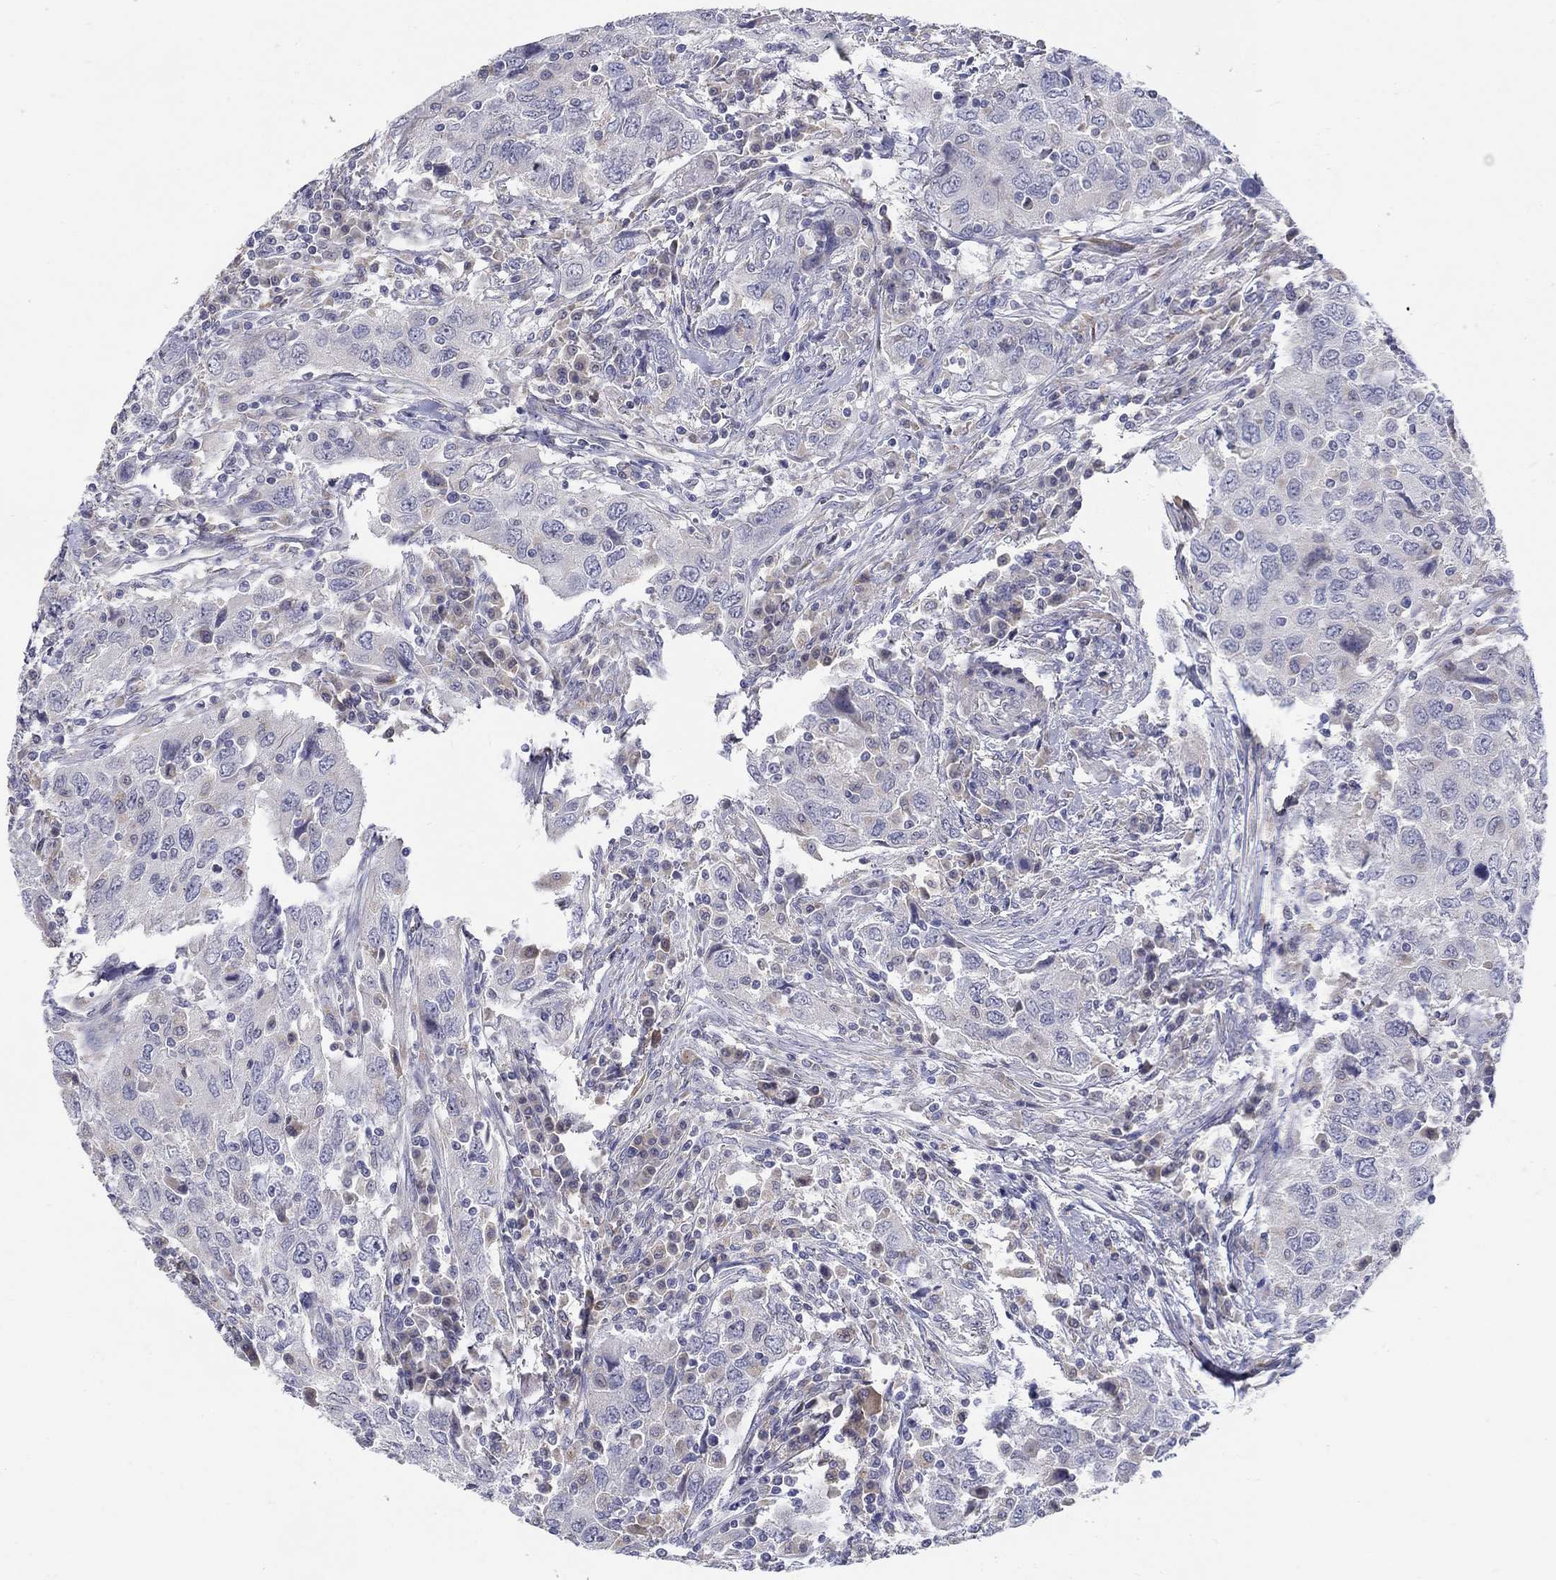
{"staining": {"intensity": "negative", "quantity": "none", "location": "none"}, "tissue": "urothelial cancer", "cell_type": "Tumor cells", "image_type": "cancer", "snomed": [{"axis": "morphology", "description": "Urothelial carcinoma, High grade"}, {"axis": "topography", "description": "Urinary bladder"}], "caption": "Immunohistochemical staining of human urothelial cancer exhibits no significant positivity in tumor cells. The staining is performed using DAB brown chromogen with nuclei counter-stained in using hematoxylin.", "gene": "ABCA4", "patient": {"sex": "male", "age": 76}}